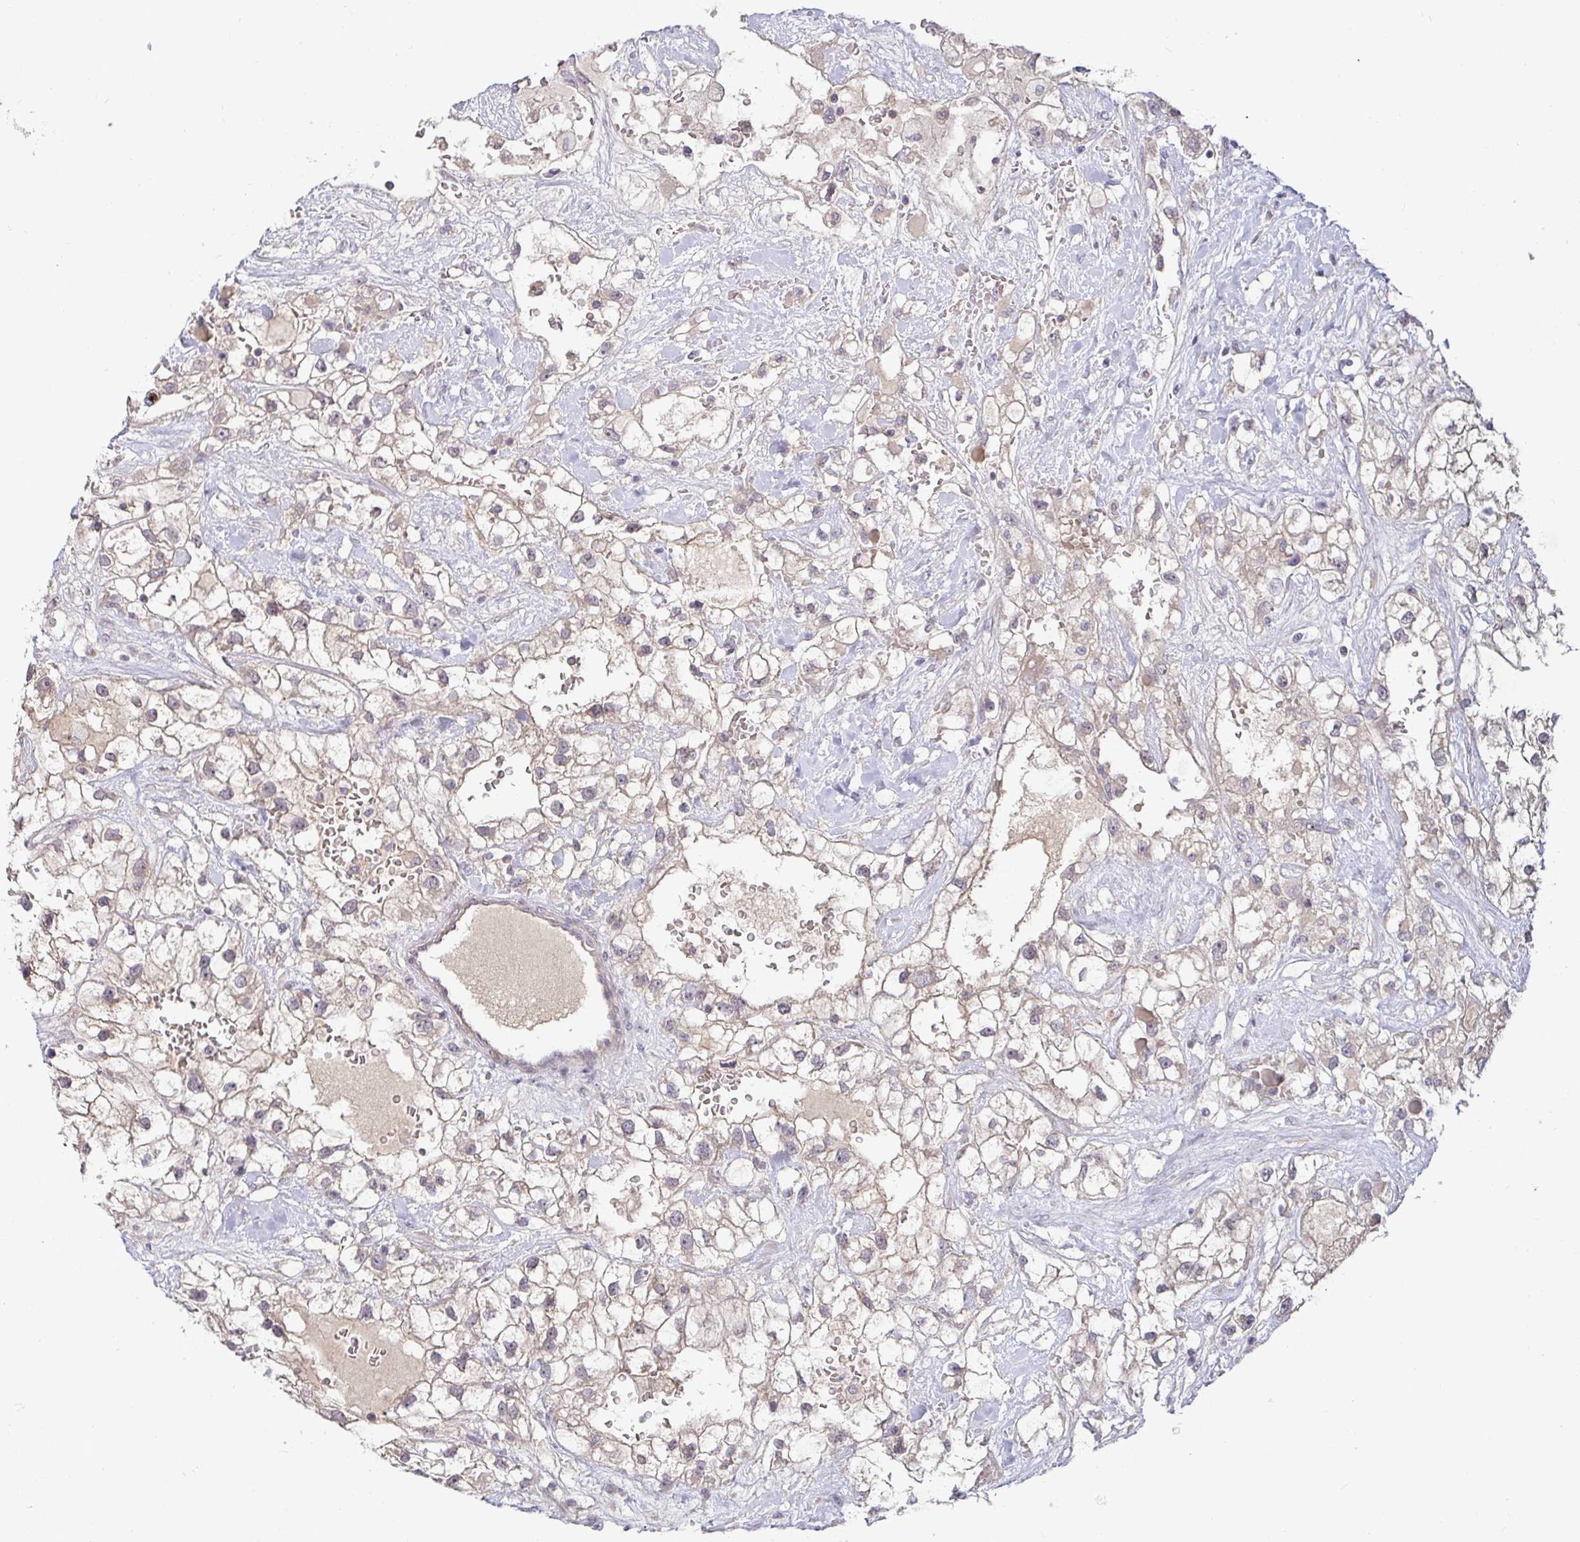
{"staining": {"intensity": "weak", "quantity": "25%-75%", "location": "cytoplasmic/membranous"}, "tissue": "renal cancer", "cell_type": "Tumor cells", "image_type": "cancer", "snomed": [{"axis": "morphology", "description": "Adenocarcinoma, NOS"}, {"axis": "topography", "description": "Kidney"}], "caption": "Human renal cancer stained with a protein marker reveals weak staining in tumor cells.", "gene": "GSTM1", "patient": {"sex": "male", "age": 59}}